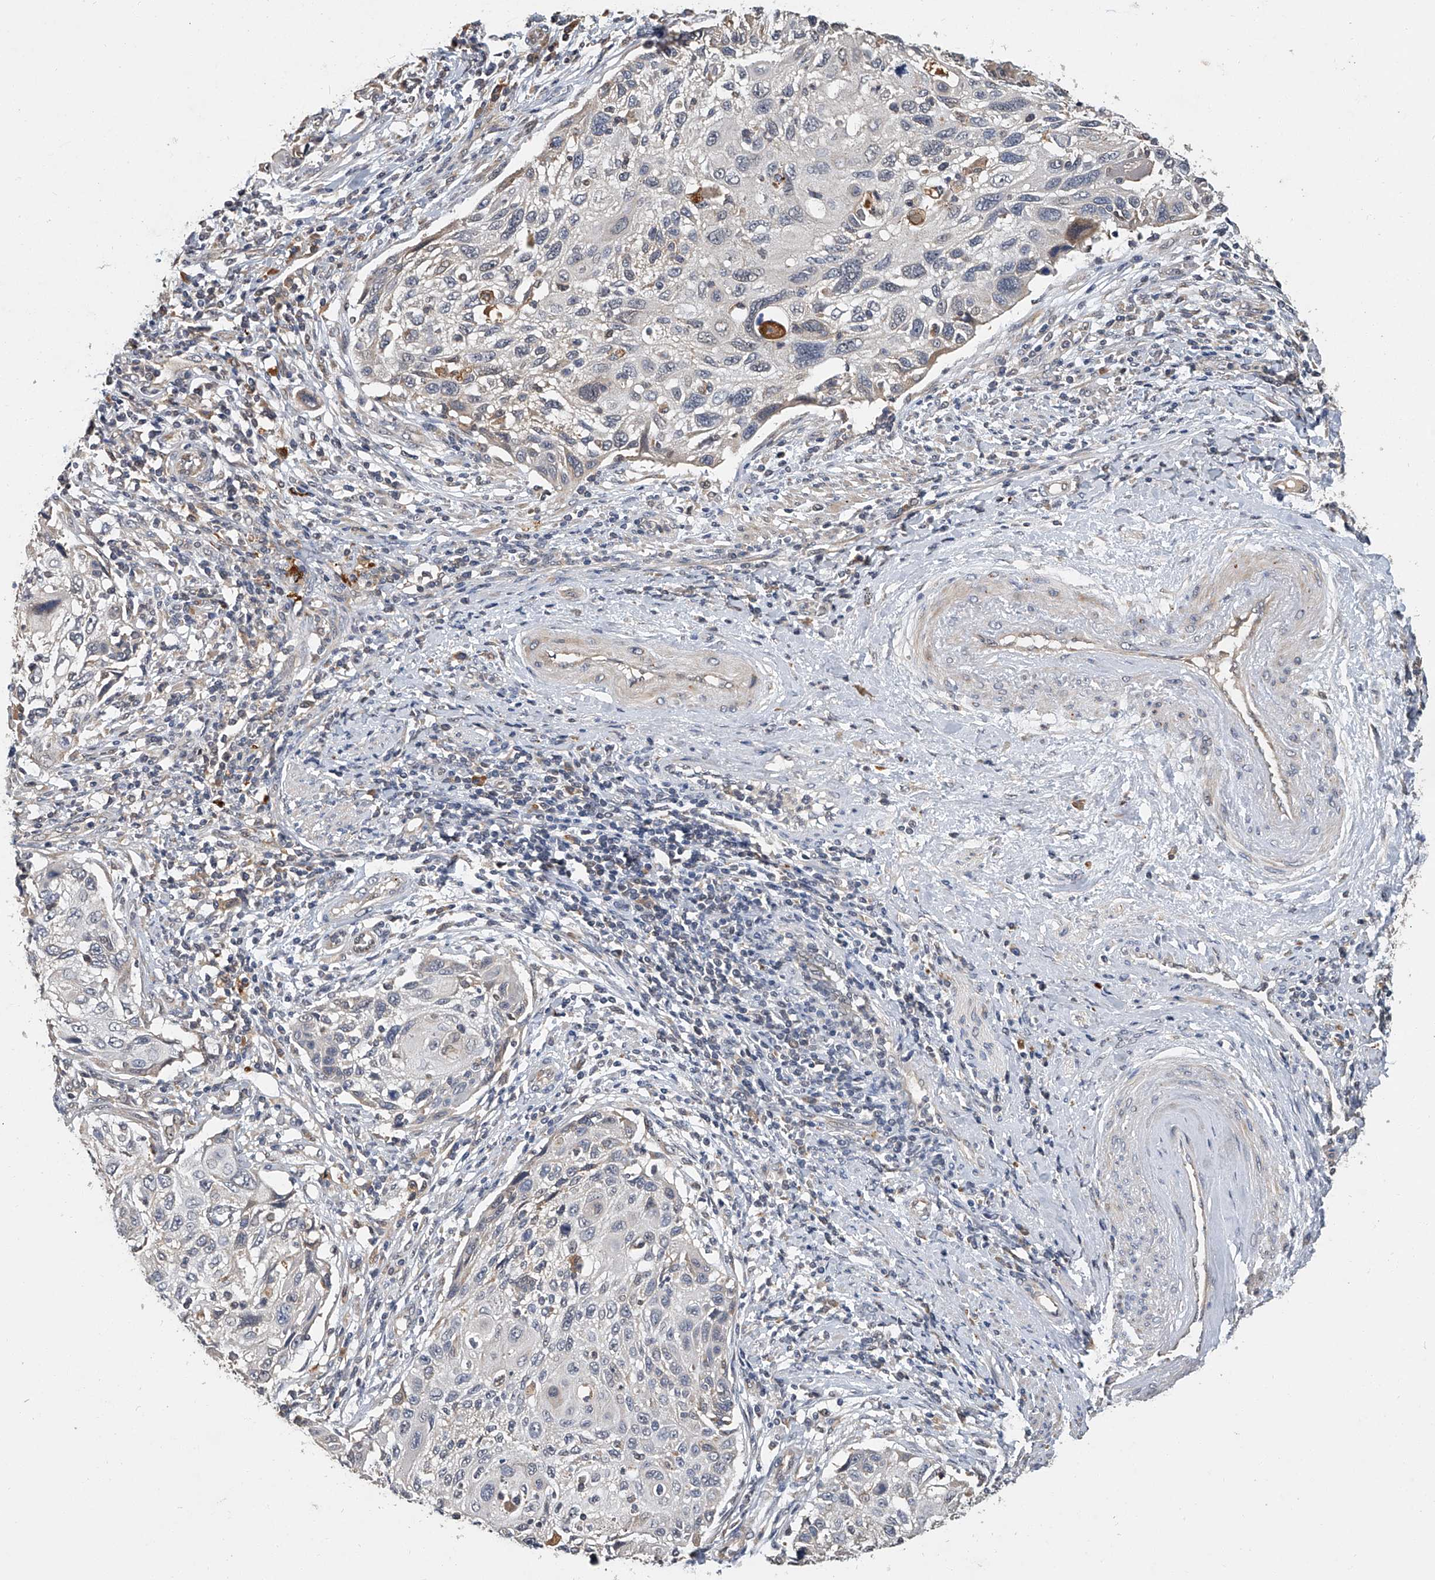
{"staining": {"intensity": "negative", "quantity": "none", "location": "none"}, "tissue": "cervical cancer", "cell_type": "Tumor cells", "image_type": "cancer", "snomed": [{"axis": "morphology", "description": "Squamous cell carcinoma, NOS"}, {"axis": "topography", "description": "Cervix"}], "caption": "High magnification brightfield microscopy of cervical cancer (squamous cell carcinoma) stained with DAB (3,3'-diaminobenzidine) (brown) and counterstained with hematoxylin (blue): tumor cells show no significant positivity. Brightfield microscopy of IHC stained with DAB (brown) and hematoxylin (blue), captured at high magnification.", "gene": "JAG2", "patient": {"sex": "female", "age": 70}}